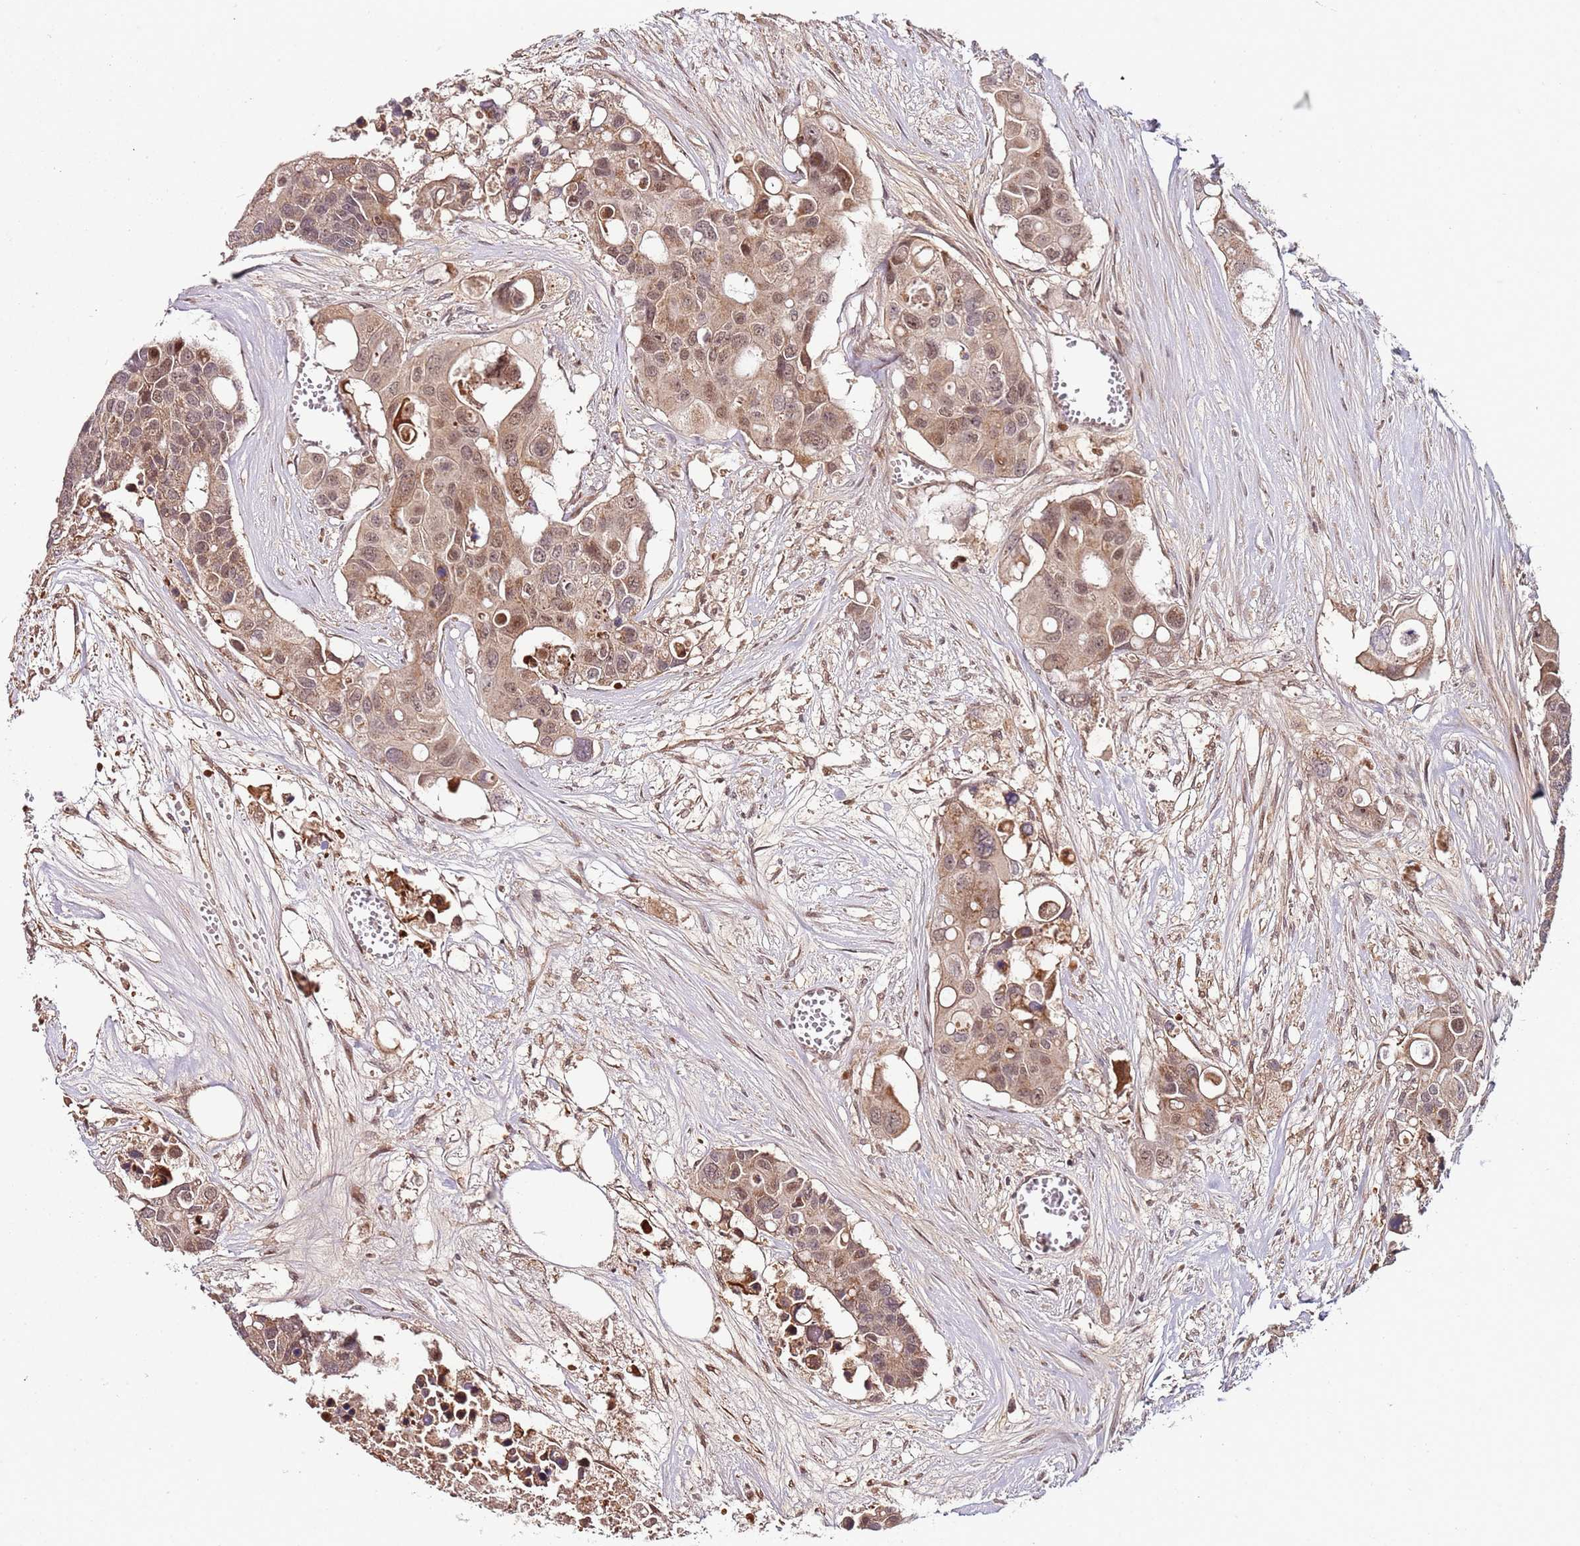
{"staining": {"intensity": "moderate", "quantity": ">75%", "location": "cytoplasmic/membranous,nuclear"}, "tissue": "colorectal cancer", "cell_type": "Tumor cells", "image_type": "cancer", "snomed": [{"axis": "morphology", "description": "Adenocarcinoma, NOS"}, {"axis": "topography", "description": "Colon"}], "caption": "Adenocarcinoma (colorectal) stained with IHC shows moderate cytoplasmic/membranous and nuclear positivity in approximately >75% of tumor cells. Nuclei are stained in blue.", "gene": "EDC3", "patient": {"sex": "male", "age": 77}}